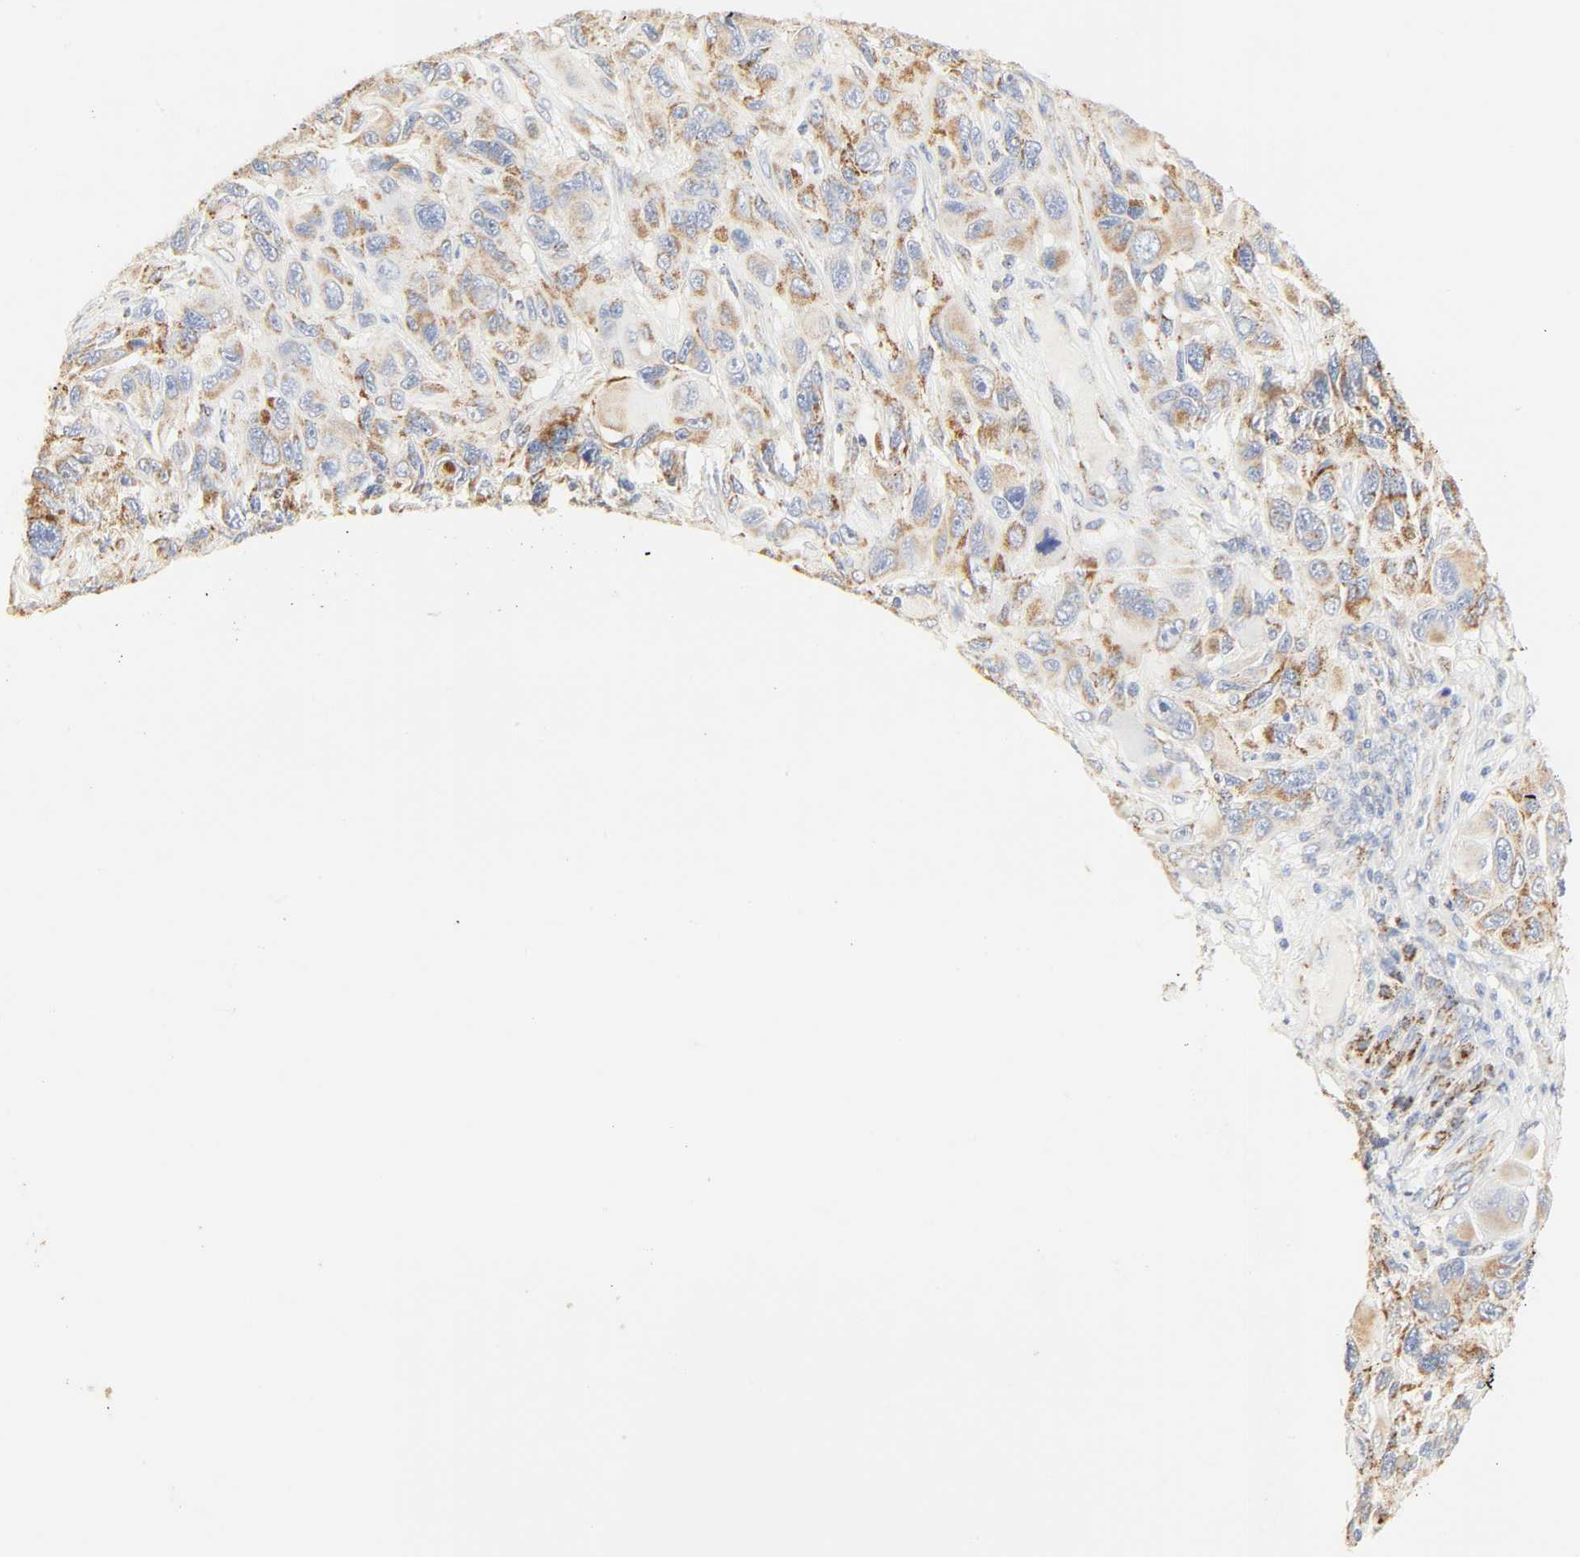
{"staining": {"intensity": "weak", "quantity": ">75%", "location": "cytoplasmic/membranous"}, "tissue": "melanoma", "cell_type": "Tumor cells", "image_type": "cancer", "snomed": [{"axis": "morphology", "description": "Malignant melanoma, NOS"}, {"axis": "topography", "description": "Skin"}], "caption": "Immunohistochemistry (IHC) micrograph of human malignant melanoma stained for a protein (brown), which exhibits low levels of weak cytoplasmic/membranous expression in approximately >75% of tumor cells.", "gene": "ACAT1", "patient": {"sex": "male", "age": 53}}